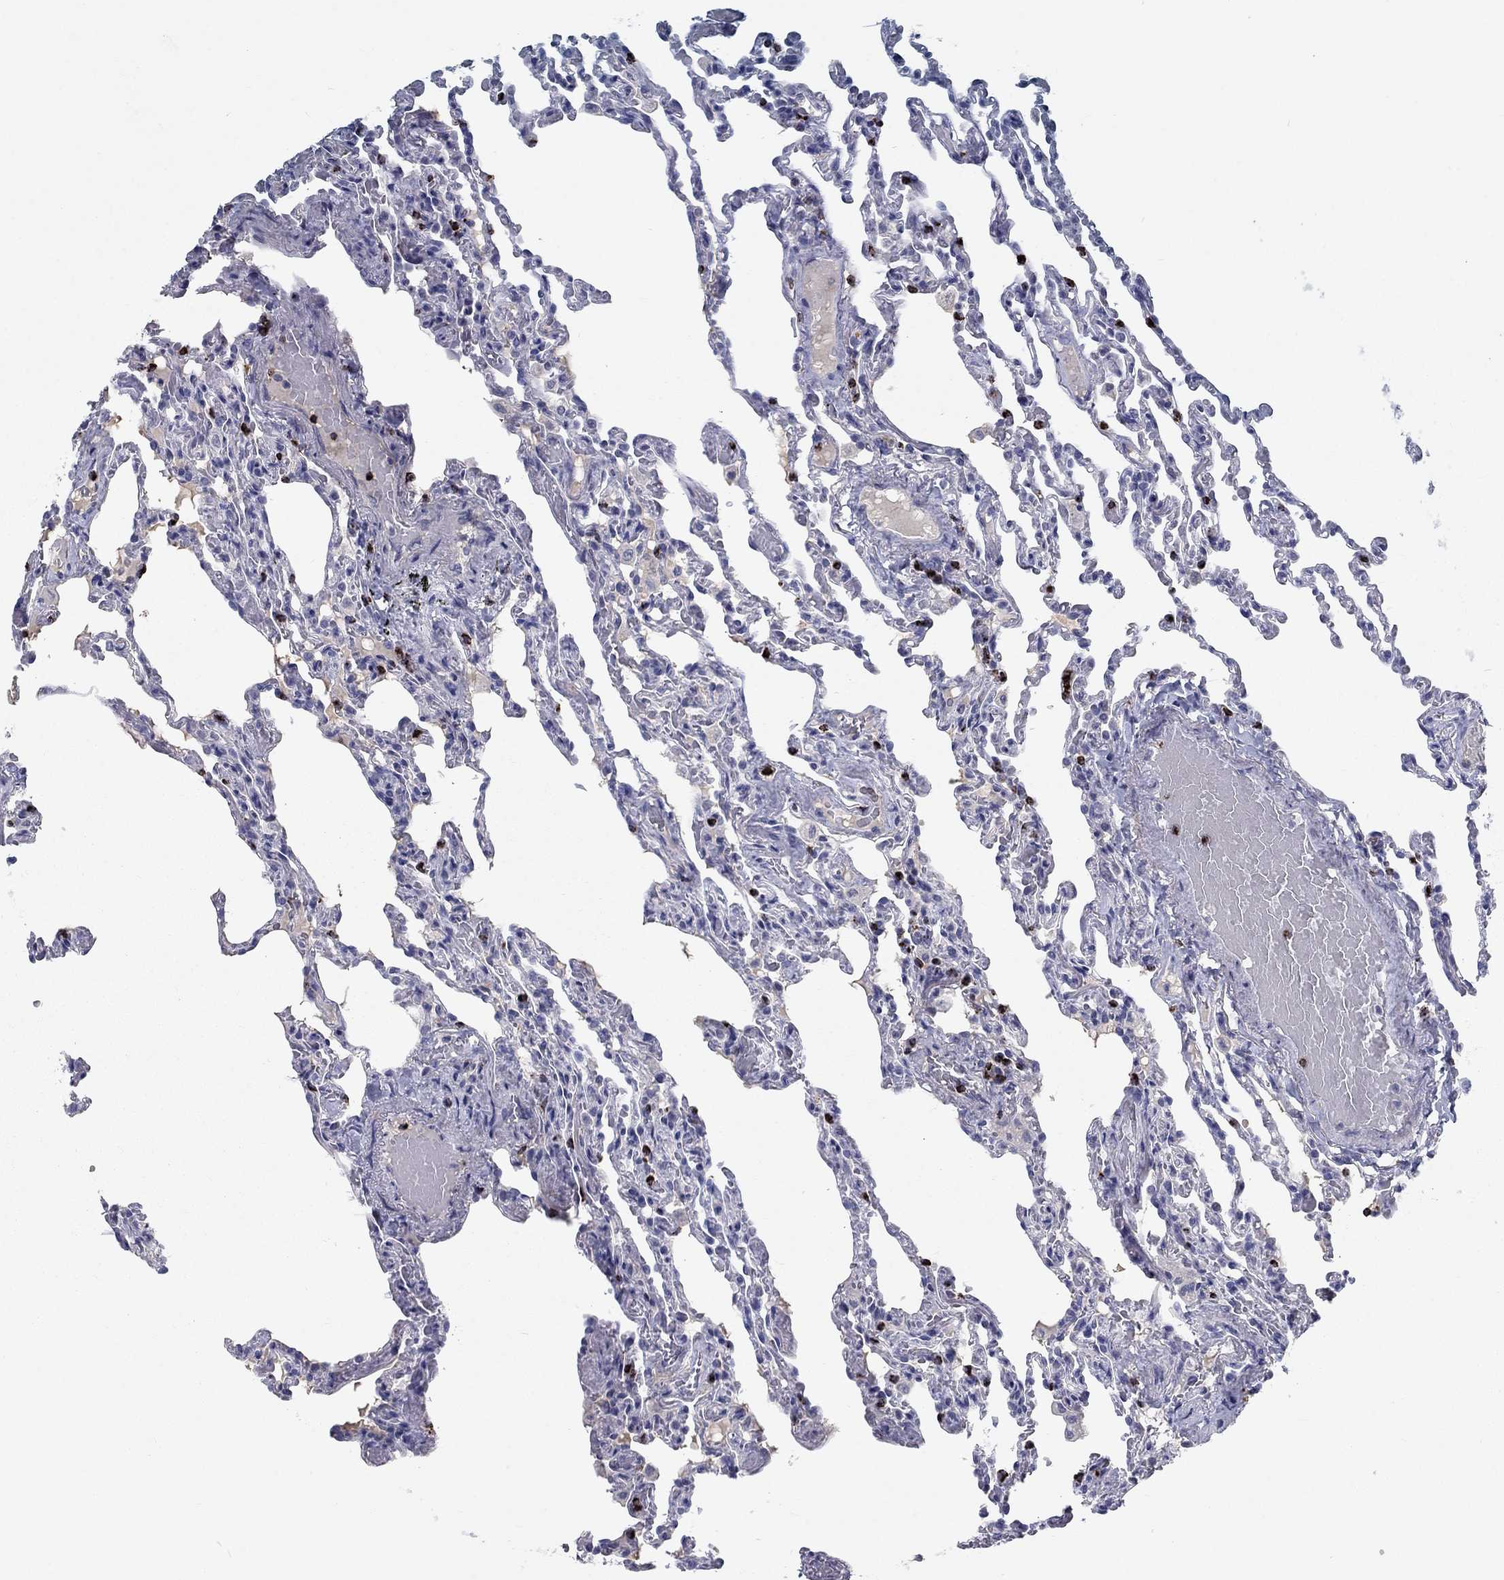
{"staining": {"intensity": "negative", "quantity": "none", "location": "none"}, "tissue": "lung", "cell_type": "Alveolar cells", "image_type": "normal", "snomed": [{"axis": "morphology", "description": "Normal tissue, NOS"}, {"axis": "topography", "description": "Lung"}], "caption": "Image shows no protein staining in alveolar cells of normal lung. (DAB IHC, high magnification).", "gene": "GZMA", "patient": {"sex": "female", "age": 43}}